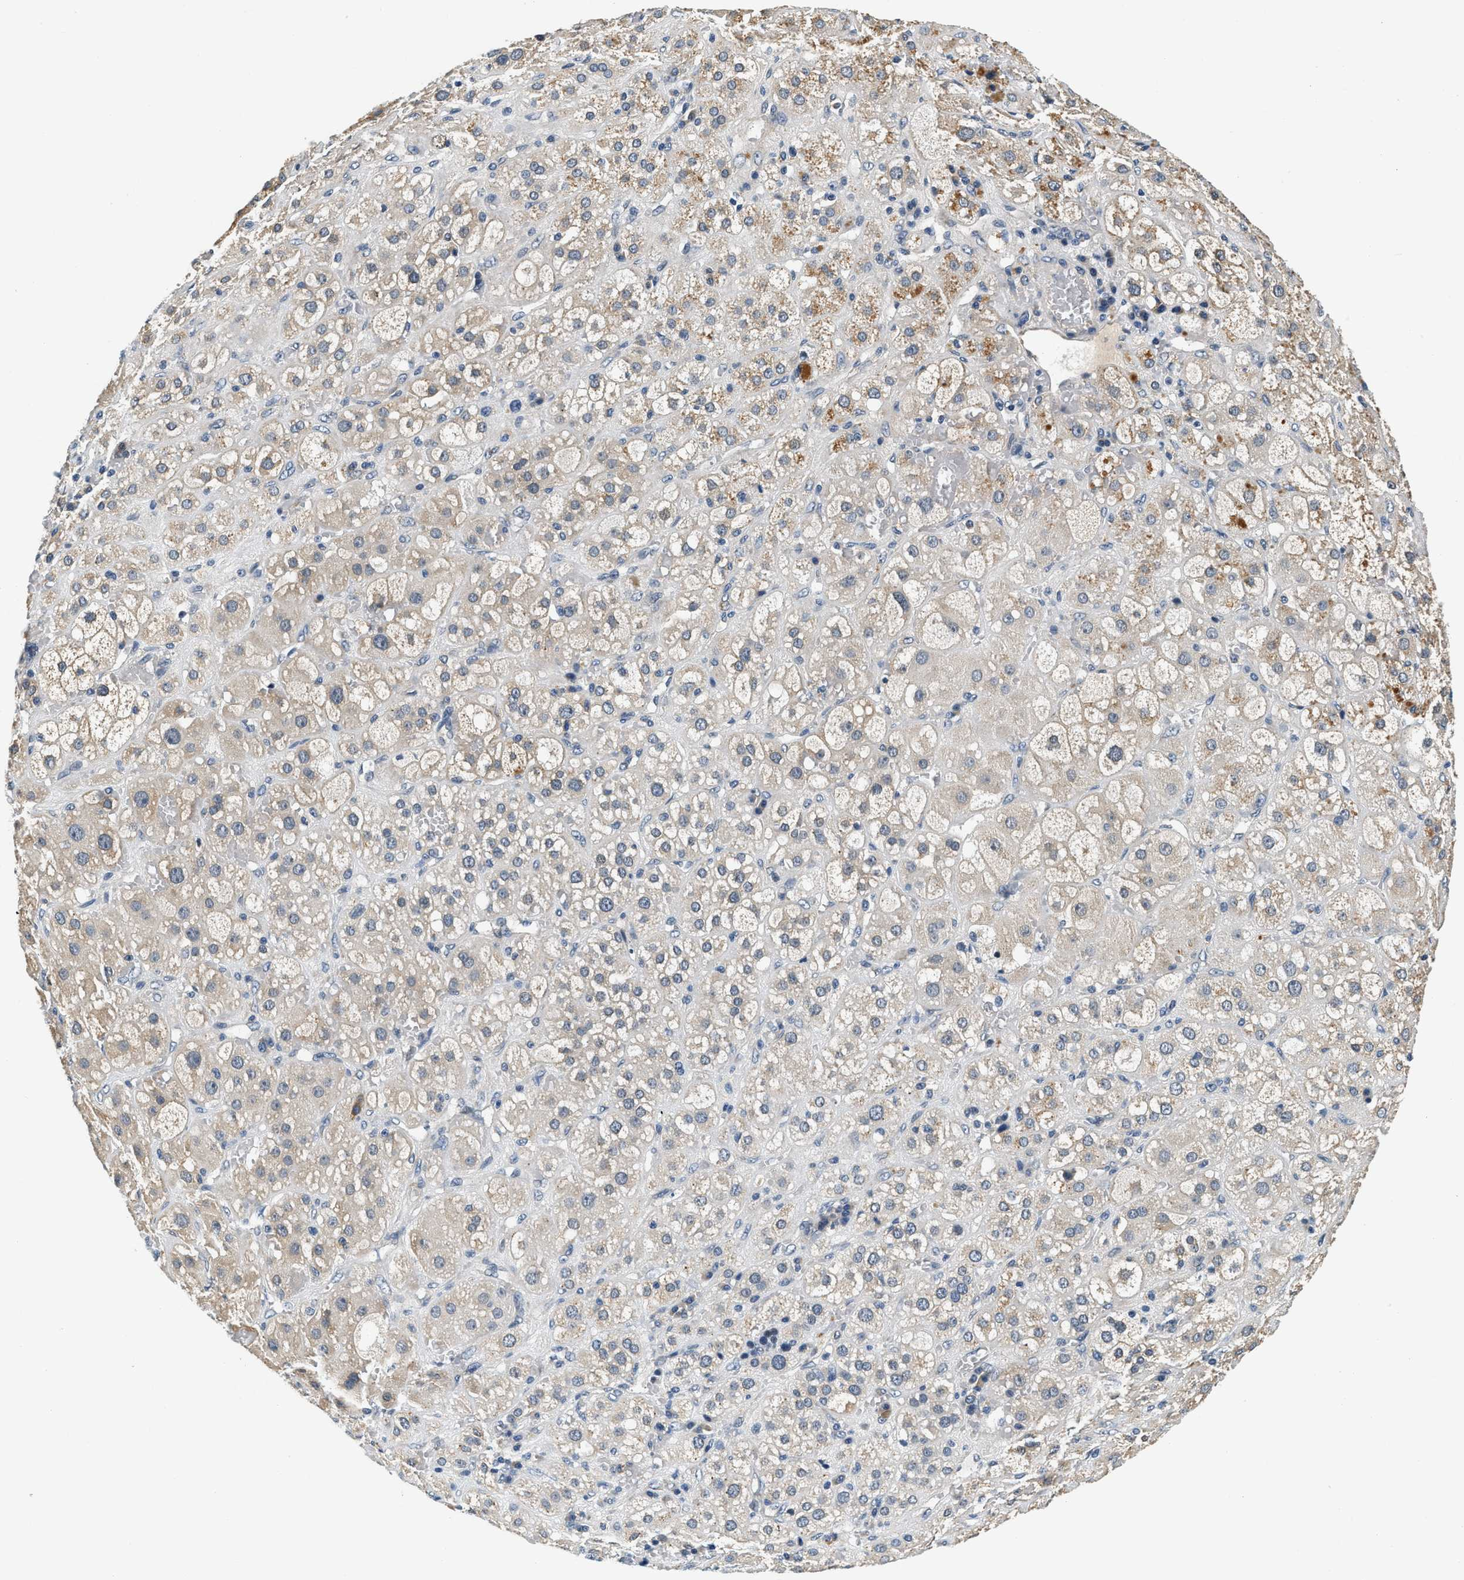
{"staining": {"intensity": "weak", "quantity": "25%-75%", "location": "cytoplasmic/membranous"}, "tissue": "adrenal gland", "cell_type": "Glandular cells", "image_type": "normal", "snomed": [{"axis": "morphology", "description": "Normal tissue, NOS"}, {"axis": "topography", "description": "Adrenal gland"}], "caption": "Immunohistochemical staining of benign human adrenal gland exhibits weak cytoplasmic/membranous protein staining in approximately 25%-75% of glandular cells. Nuclei are stained in blue.", "gene": "YAE1", "patient": {"sex": "female", "age": 47}}